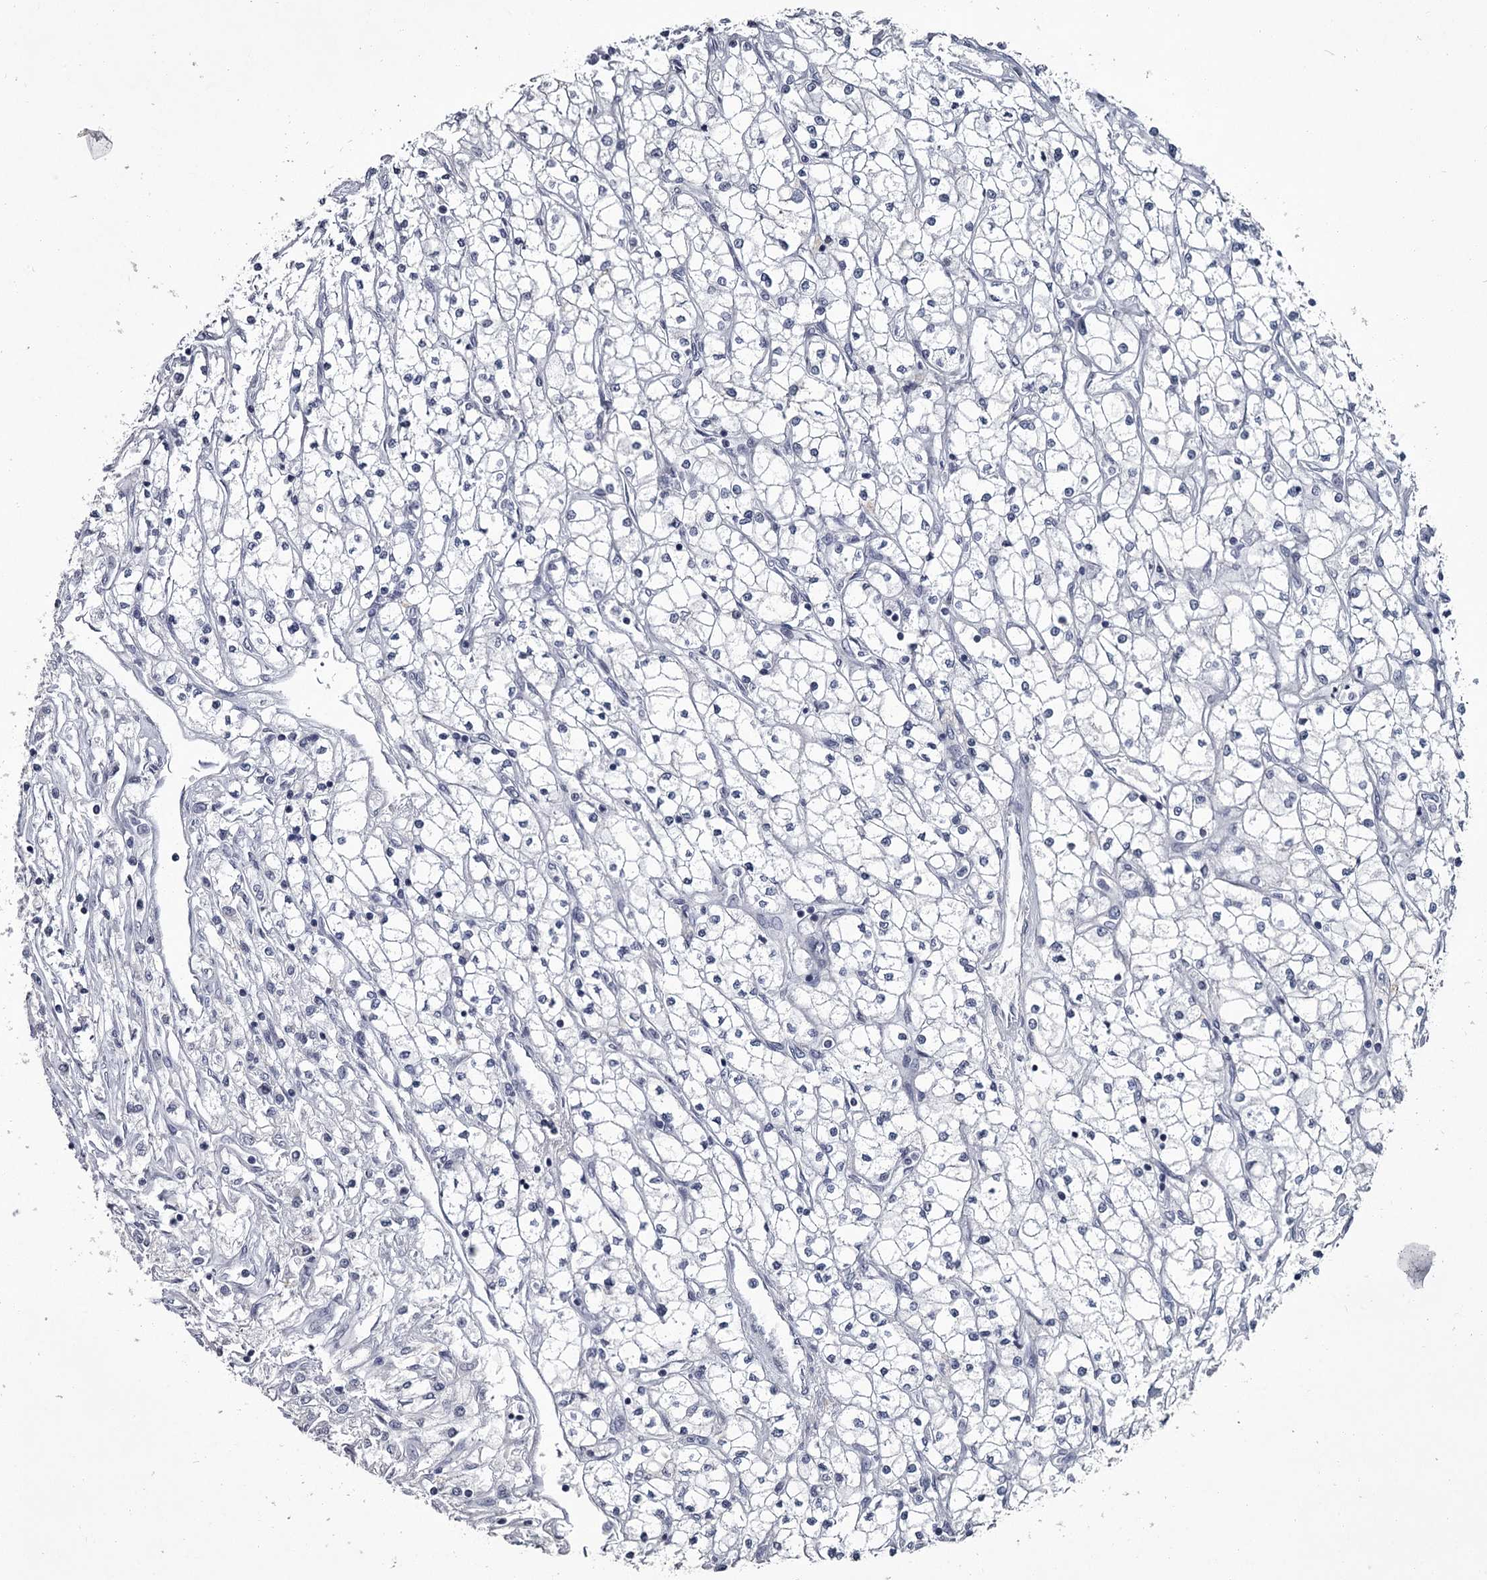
{"staining": {"intensity": "negative", "quantity": "none", "location": "none"}, "tissue": "renal cancer", "cell_type": "Tumor cells", "image_type": "cancer", "snomed": [{"axis": "morphology", "description": "Adenocarcinoma, NOS"}, {"axis": "topography", "description": "Kidney"}], "caption": "Immunohistochemistry of renal cancer (adenocarcinoma) reveals no positivity in tumor cells.", "gene": "DAO", "patient": {"sex": "male", "age": 80}}